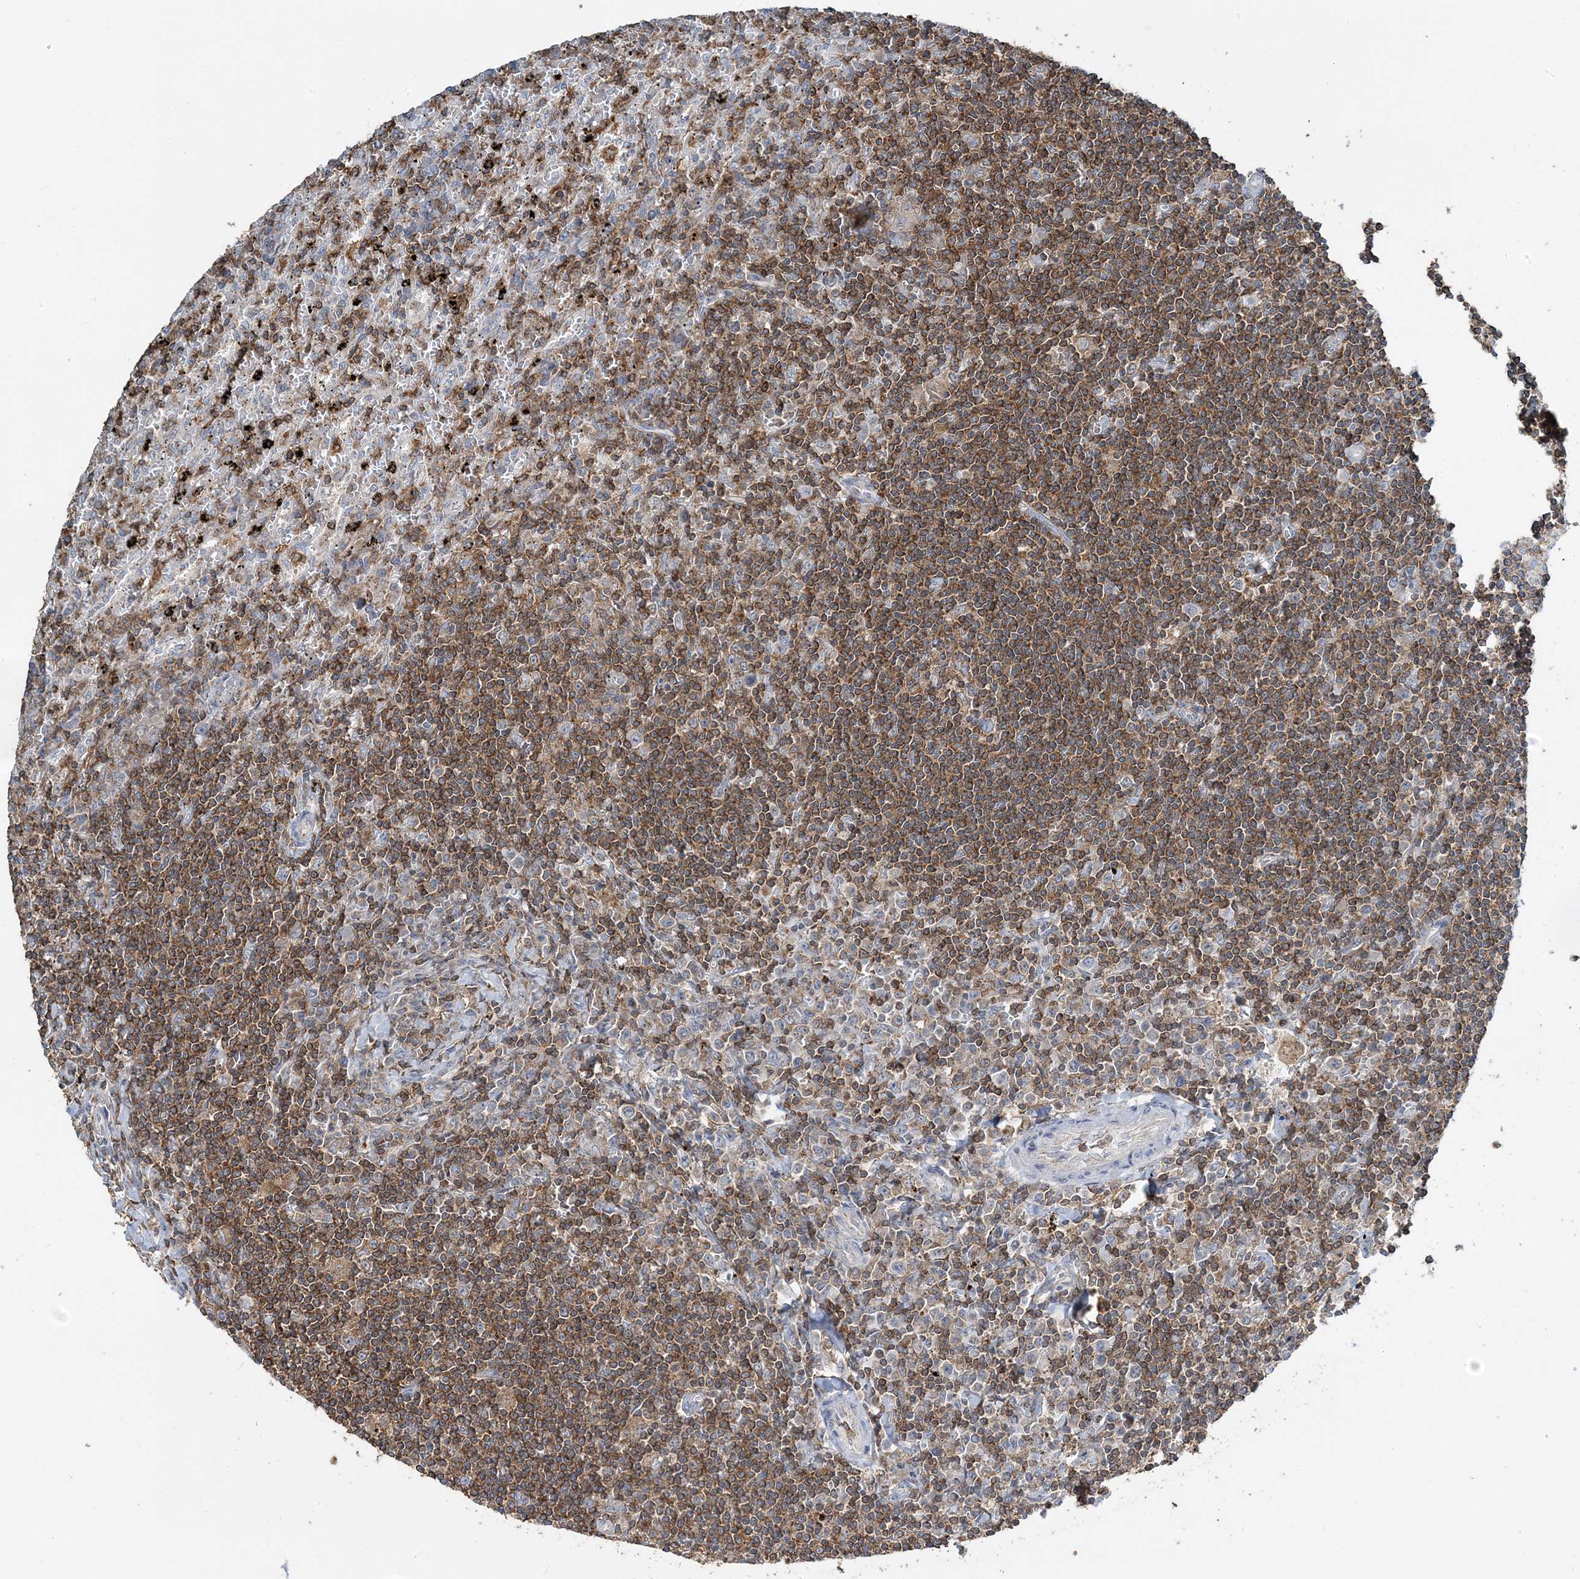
{"staining": {"intensity": "moderate", "quantity": ">75%", "location": "cytoplasmic/membranous"}, "tissue": "lymphoma", "cell_type": "Tumor cells", "image_type": "cancer", "snomed": [{"axis": "morphology", "description": "Malignant lymphoma, non-Hodgkin's type, Low grade"}, {"axis": "topography", "description": "Spleen"}], "caption": "An immunohistochemistry (IHC) micrograph of tumor tissue is shown. Protein staining in brown highlights moderate cytoplasmic/membranous positivity in lymphoma within tumor cells.", "gene": "TMLHE", "patient": {"sex": "male", "age": 76}}